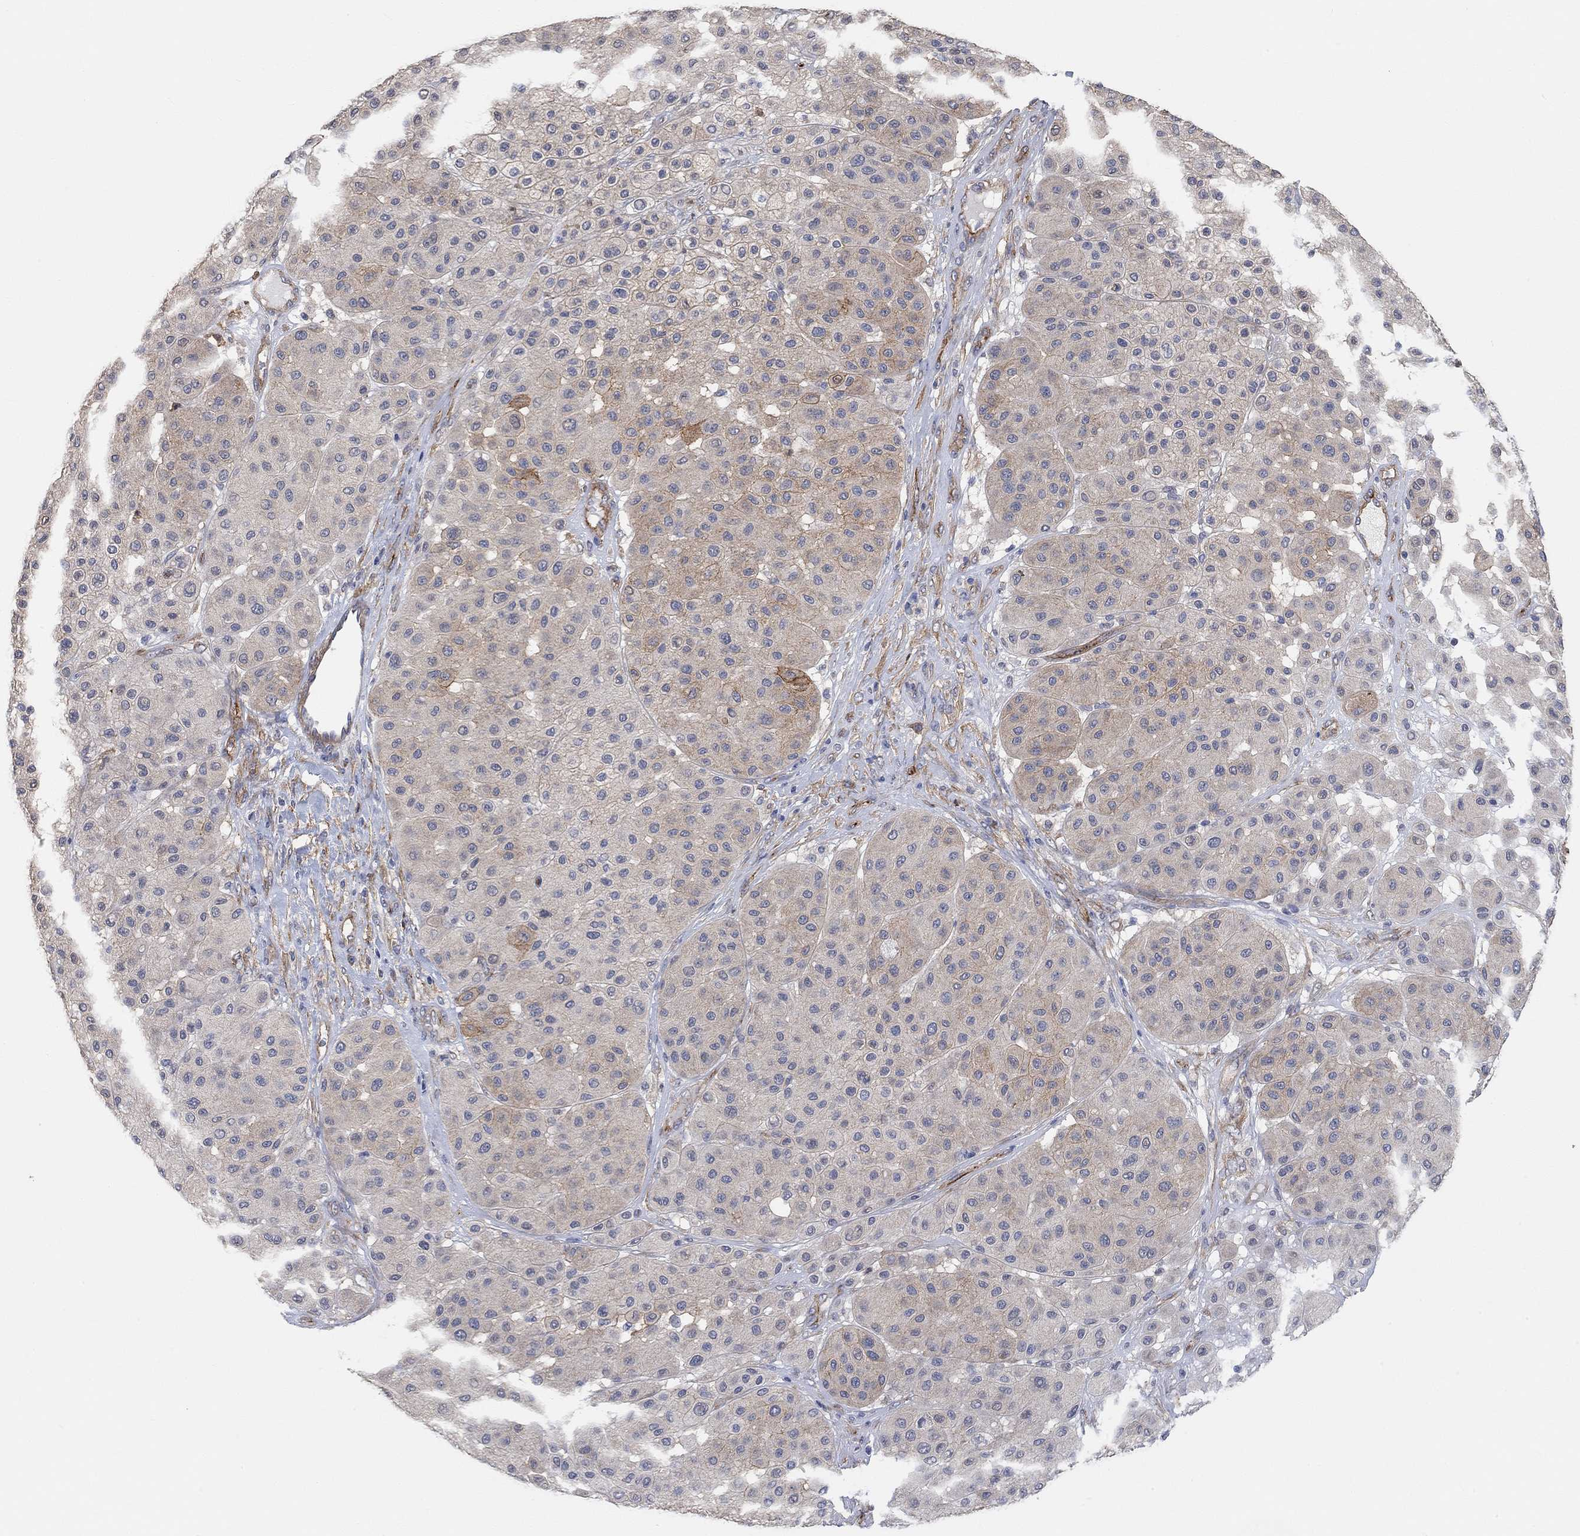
{"staining": {"intensity": "strong", "quantity": "<25%", "location": "cytoplasmic/membranous"}, "tissue": "melanoma", "cell_type": "Tumor cells", "image_type": "cancer", "snomed": [{"axis": "morphology", "description": "Malignant melanoma, Metastatic site"}, {"axis": "topography", "description": "Smooth muscle"}], "caption": "A medium amount of strong cytoplasmic/membranous staining is identified in approximately <25% of tumor cells in malignant melanoma (metastatic site) tissue. (DAB (3,3'-diaminobenzidine) = brown stain, brightfield microscopy at high magnification).", "gene": "SYT16", "patient": {"sex": "male", "age": 41}}